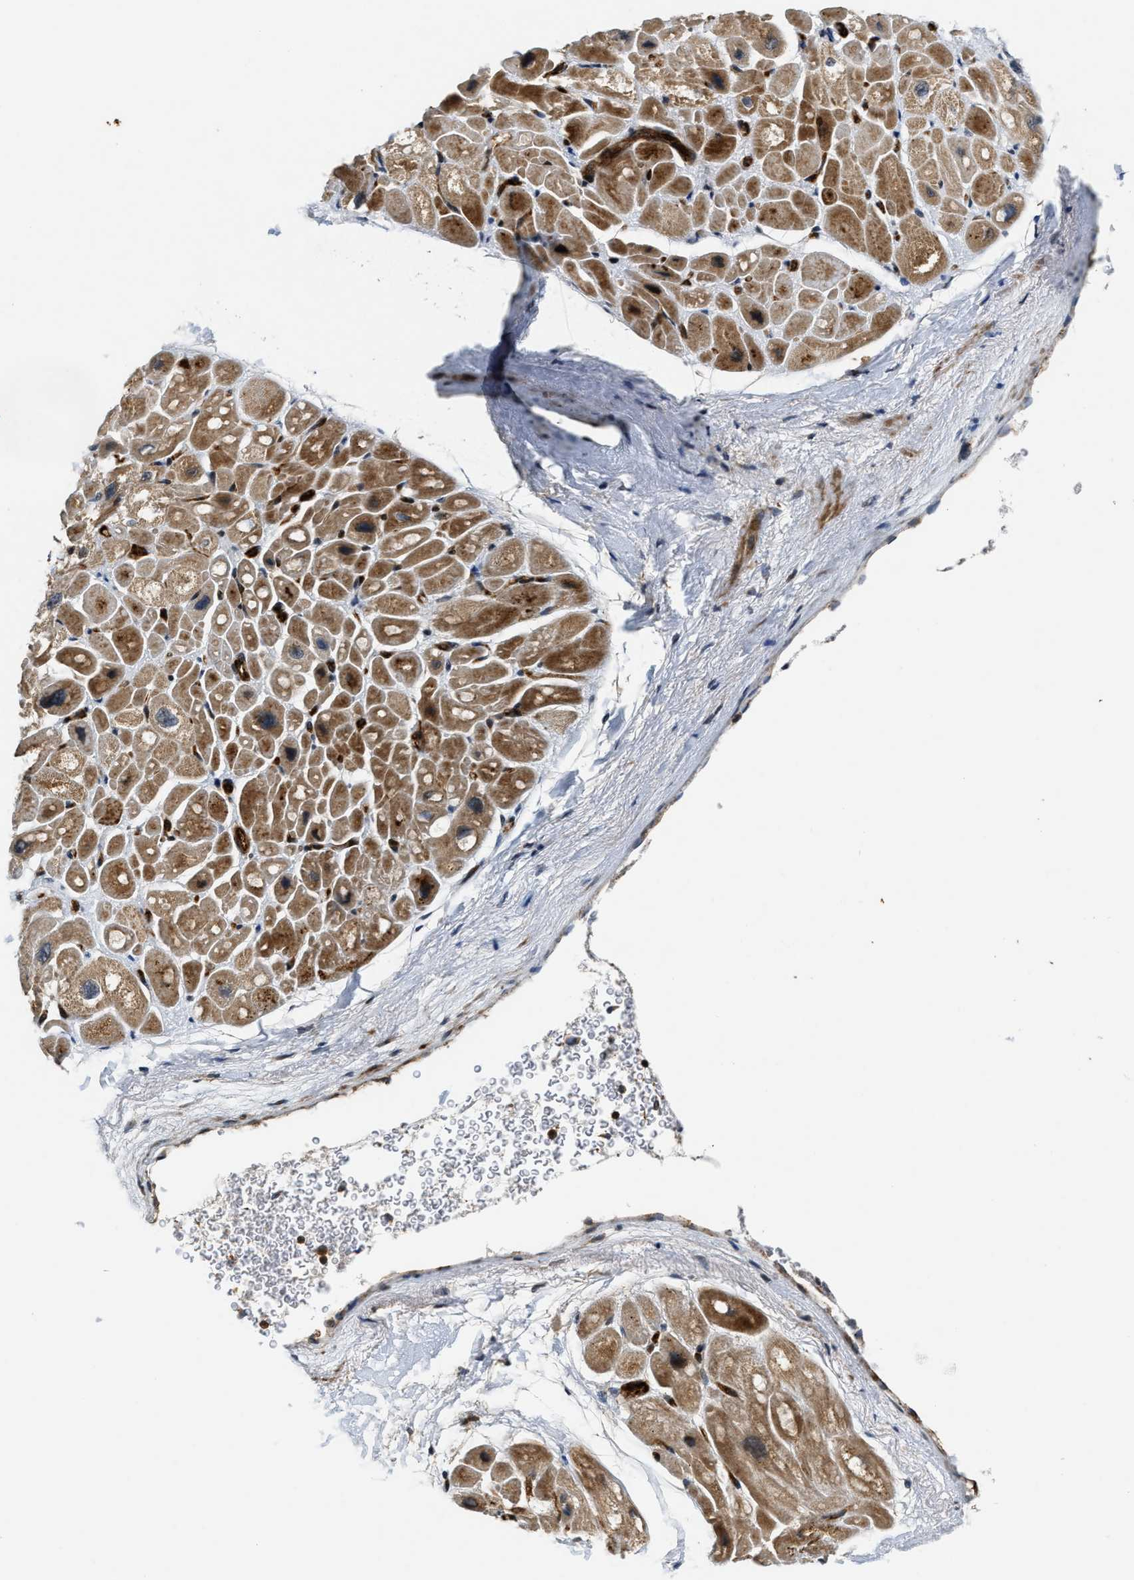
{"staining": {"intensity": "strong", "quantity": ">75%", "location": "cytoplasmic/membranous"}, "tissue": "heart muscle", "cell_type": "Cardiomyocytes", "image_type": "normal", "snomed": [{"axis": "morphology", "description": "Normal tissue, NOS"}, {"axis": "topography", "description": "Heart"}], "caption": "A high-resolution image shows immunohistochemistry (IHC) staining of benign heart muscle, which reveals strong cytoplasmic/membranous positivity in approximately >75% of cardiomyocytes.", "gene": "DPF2", "patient": {"sex": "male", "age": 49}}